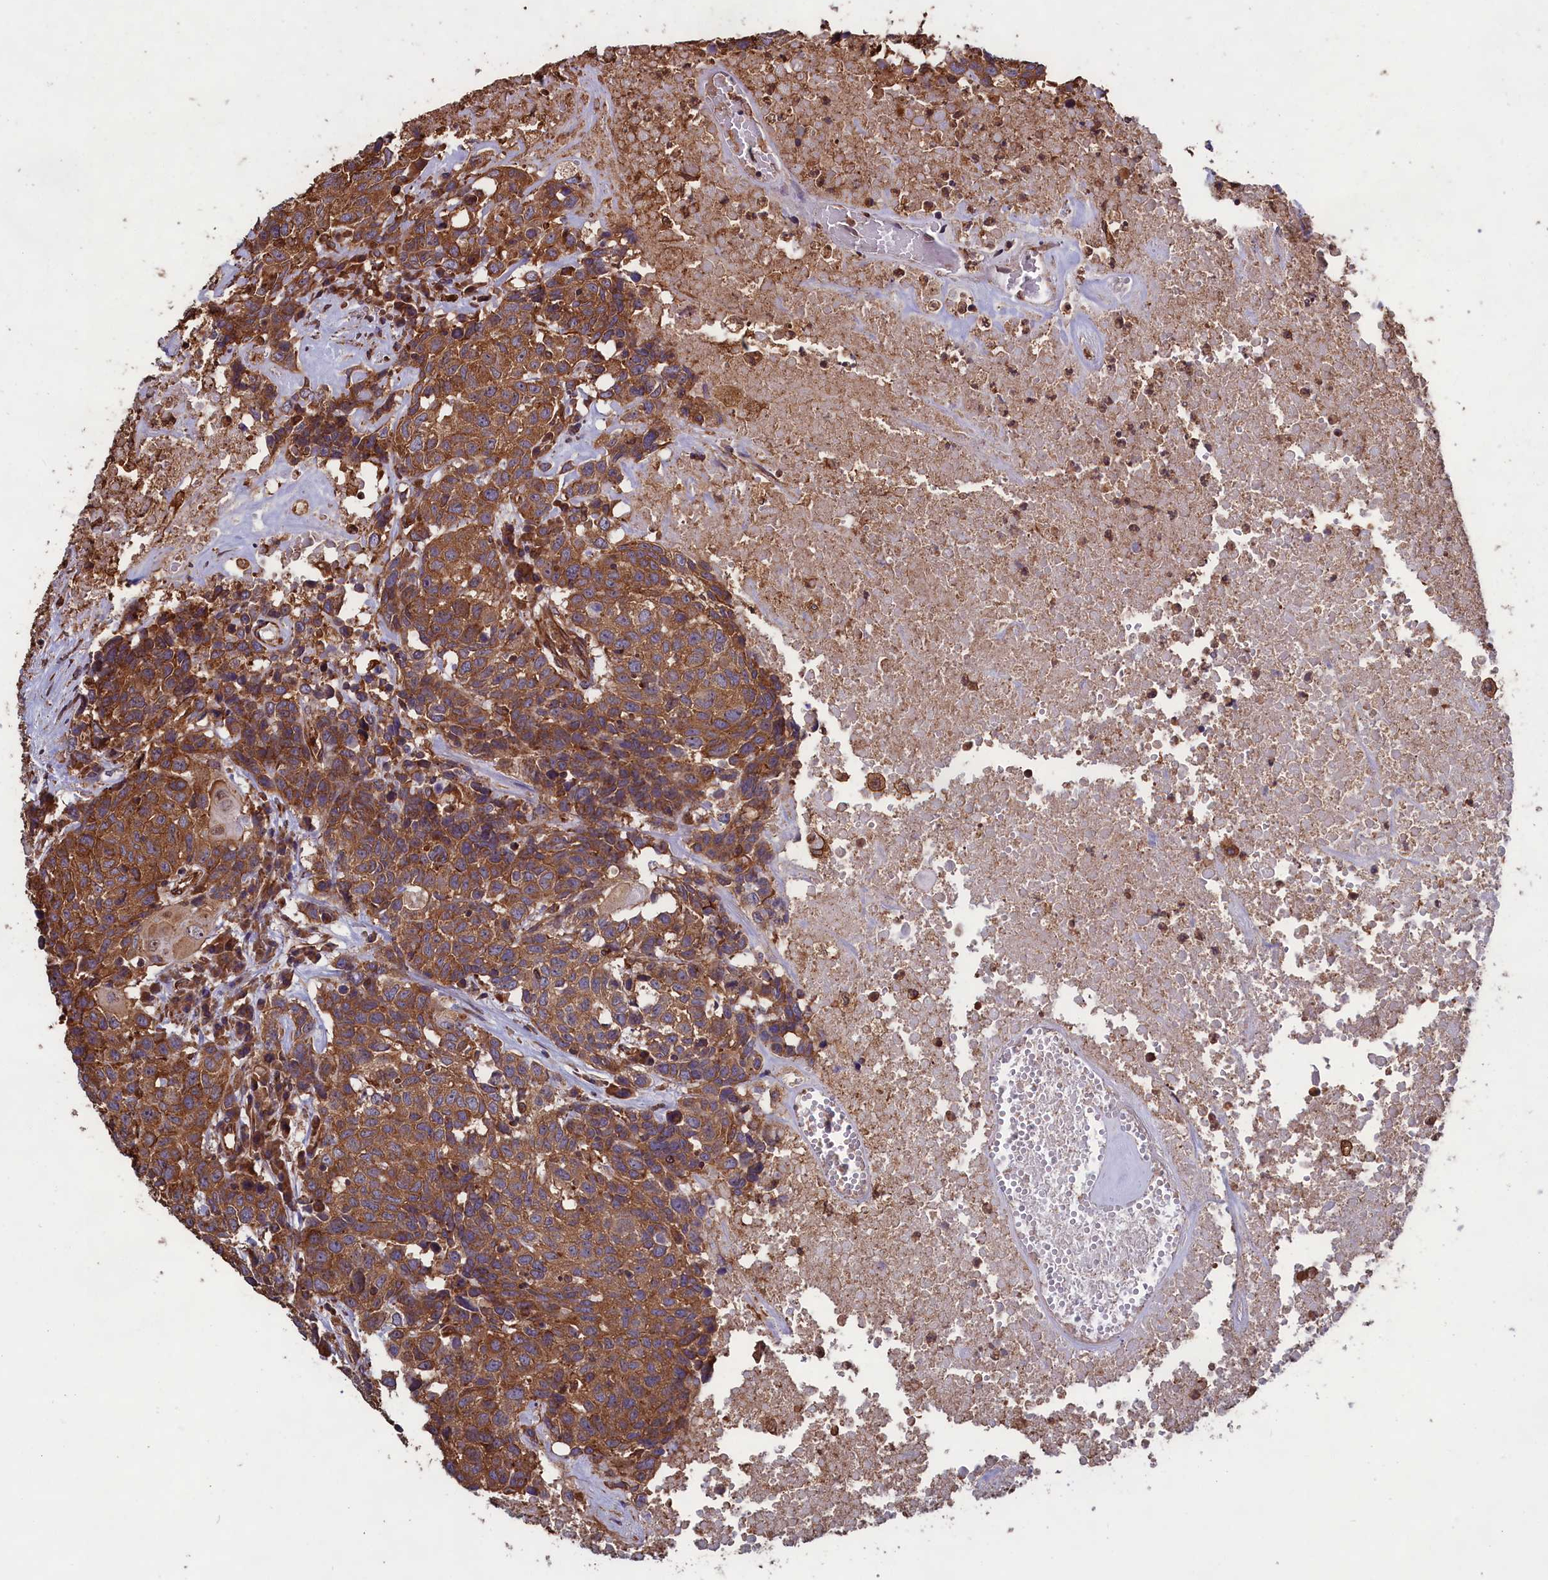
{"staining": {"intensity": "strong", "quantity": ">75%", "location": "cytoplasmic/membranous"}, "tissue": "head and neck cancer", "cell_type": "Tumor cells", "image_type": "cancer", "snomed": [{"axis": "morphology", "description": "Squamous cell carcinoma, NOS"}, {"axis": "topography", "description": "Head-Neck"}], "caption": "Strong cytoplasmic/membranous expression for a protein is seen in about >75% of tumor cells of squamous cell carcinoma (head and neck) using IHC.", "gene": "CCDC124", "patient": {"sex": "male", "age": 66}}